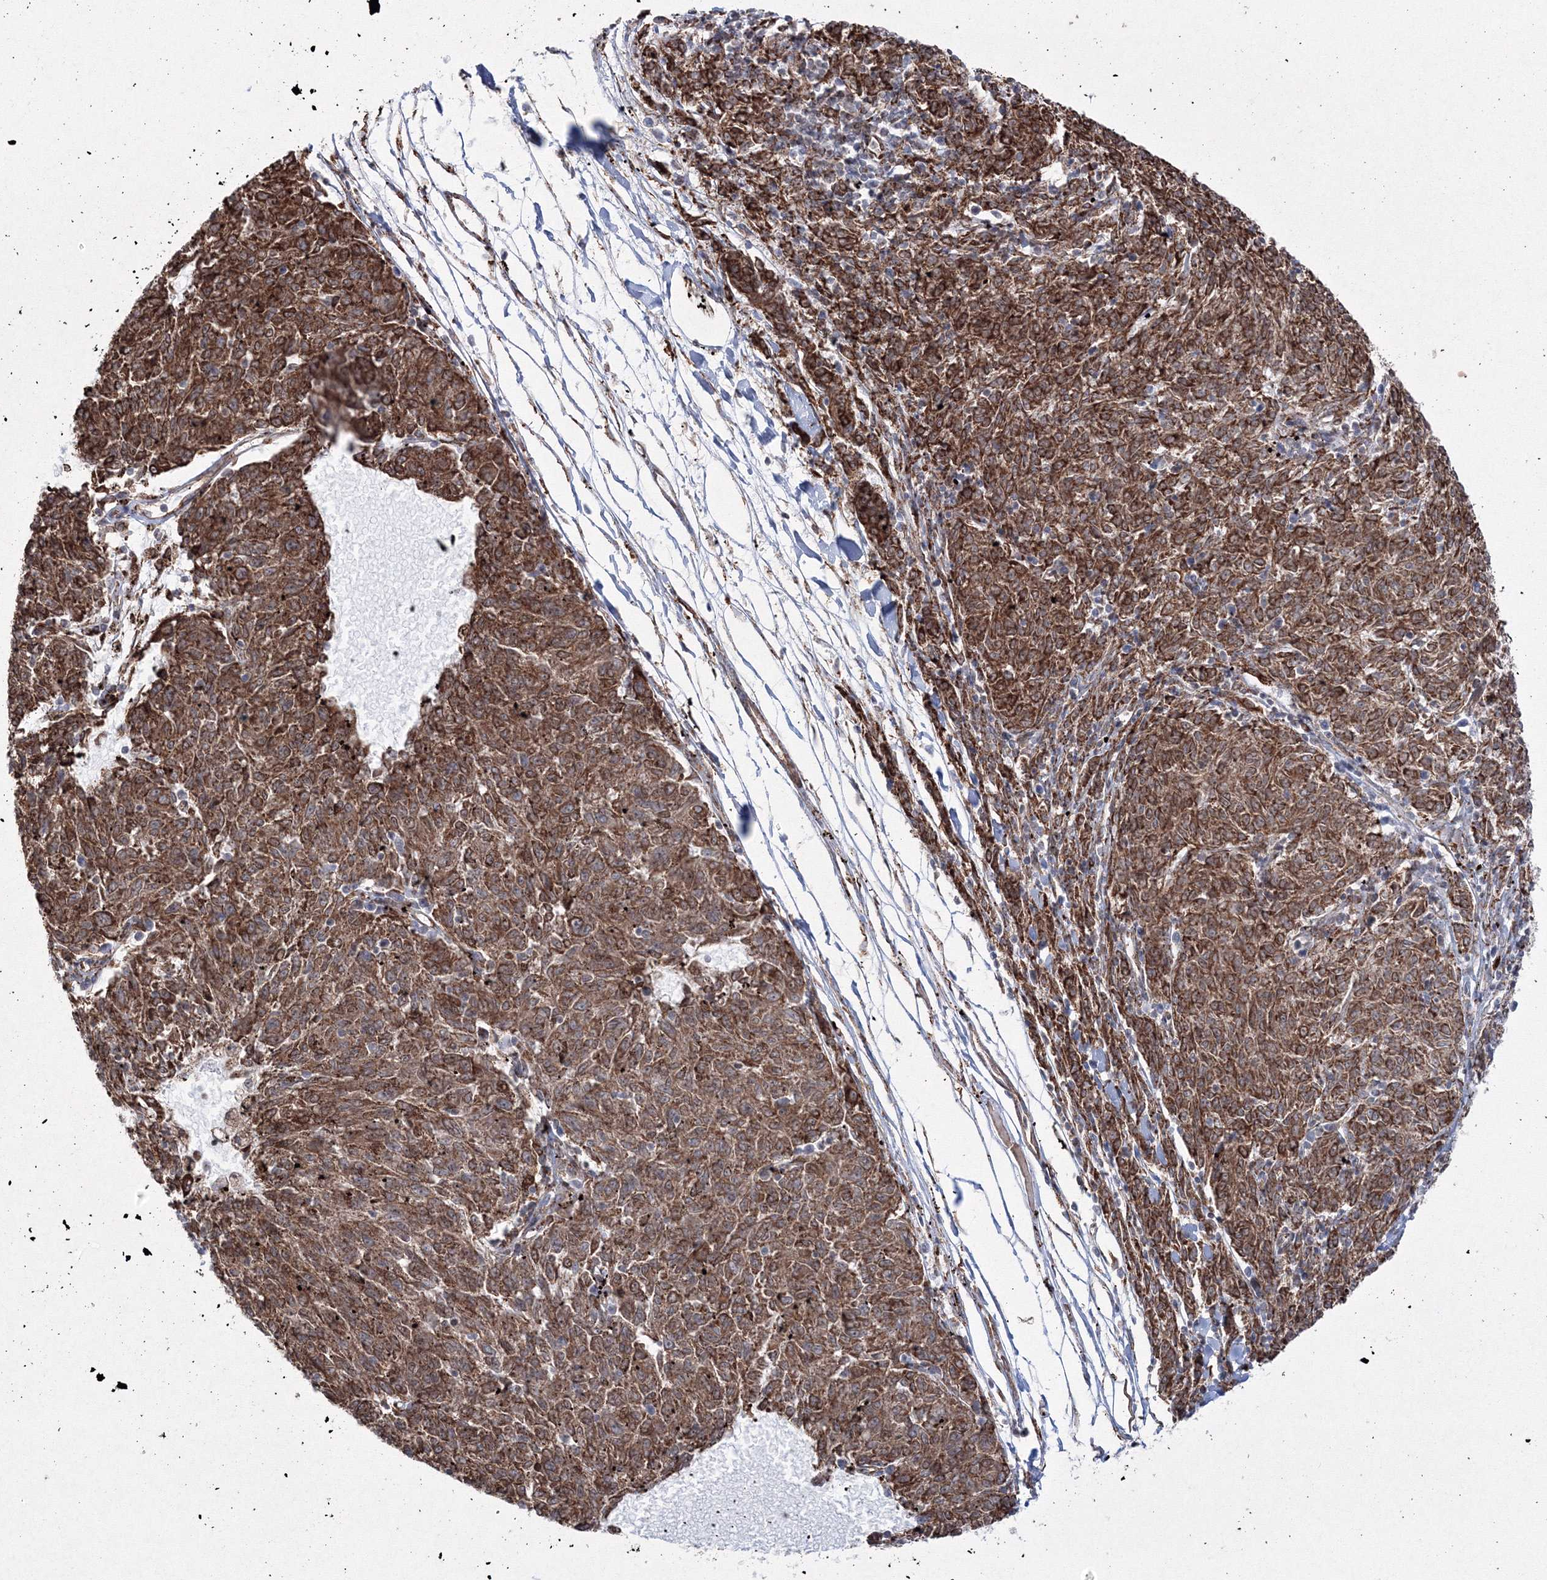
{"staining": {"intensity": "strong", "quantity": ">75%", "location": "cytoplasmic/membranous"}, "tissue": "melanoma", "cell_type": "Tumor cells", "image_type": "cancer", "snomed": [{"axis": "morphology", "description": "Malignant melanoma, NOS"}, {"axis": "topography", "description": "Skin"}], "caption": "High-magnification brightfield microscopy of melanoma stained with DAB (3,3'-diaminobenzidine) (brown) and counterstained with hematoxylin (blue). tumor cells exhibit strong cytoplasmic/membranous positivity is seen in approximately>75% of cells. The protein is stained brown, and the nuclei are stained in blue (DAB (3,3'-diaminobenzidine) IHC with brightfield microscopy, high magnification).", "gene": "EFCAB12", "patient": {"sex": "female", "age": 72}}